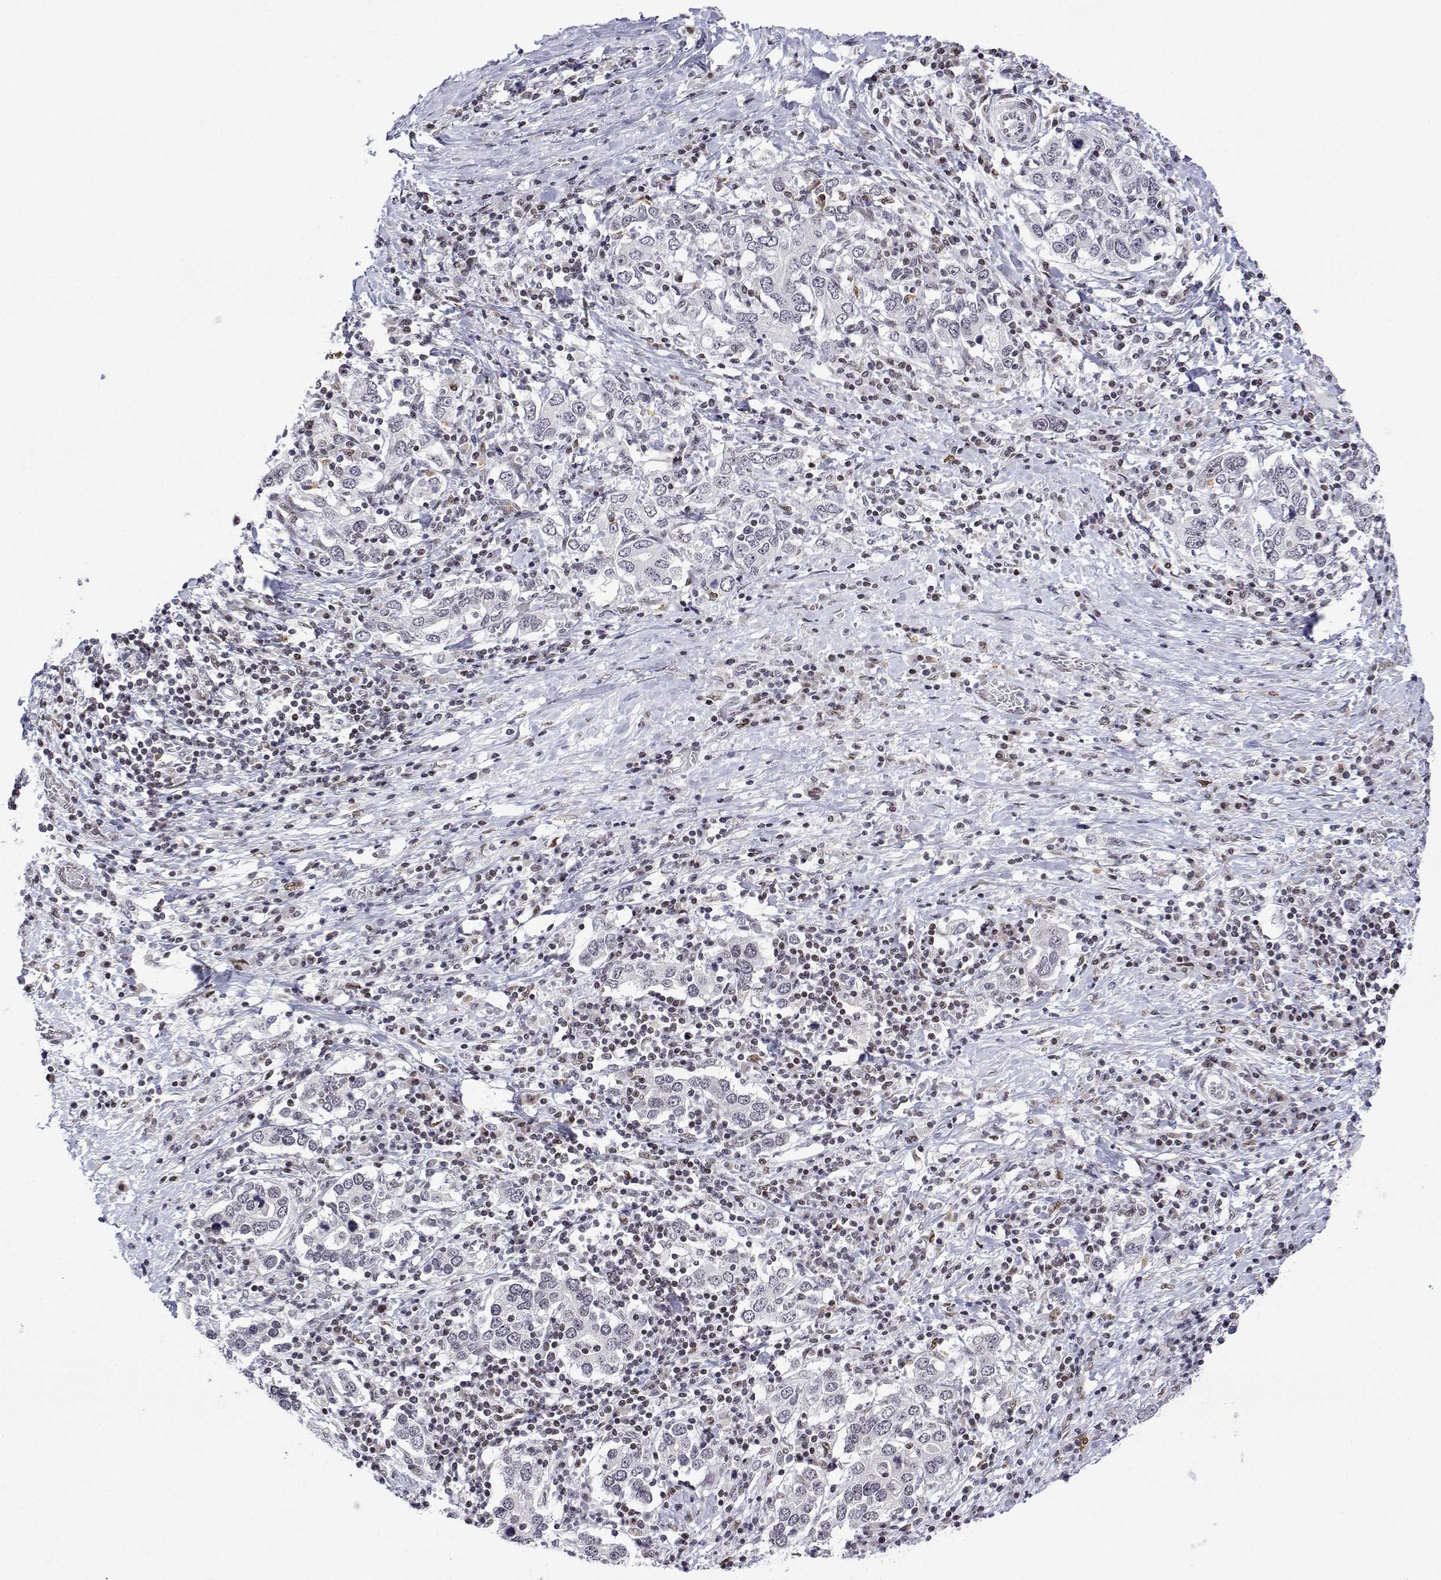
{"staining": {"intensity": "negative", "quantity": "none", "location": "none"}, "tissue": "stomach cancer", "cell_type": "Tumor cells", "image_type": "cancer", "snomed": [{"axis": "morphology", "description": "Adenocarcinoma, NOS"}, {"axis": "topography", "description": "Stomach, upper"}, {"axis": "topography", "description": "Stomach"}], "caption": "Stomach cancer (adenocarcinoma) was stained to show a protein in brown. There is no significant expression in tumor cells. (Stains: DAB (3,3'-diaminobenzidine) IHC with hematoxylin counter stain, Microscopy: brightfield microscopy at high magnification).", "gene": "XPC", "patient": {"sex": "male", "age": 62}}